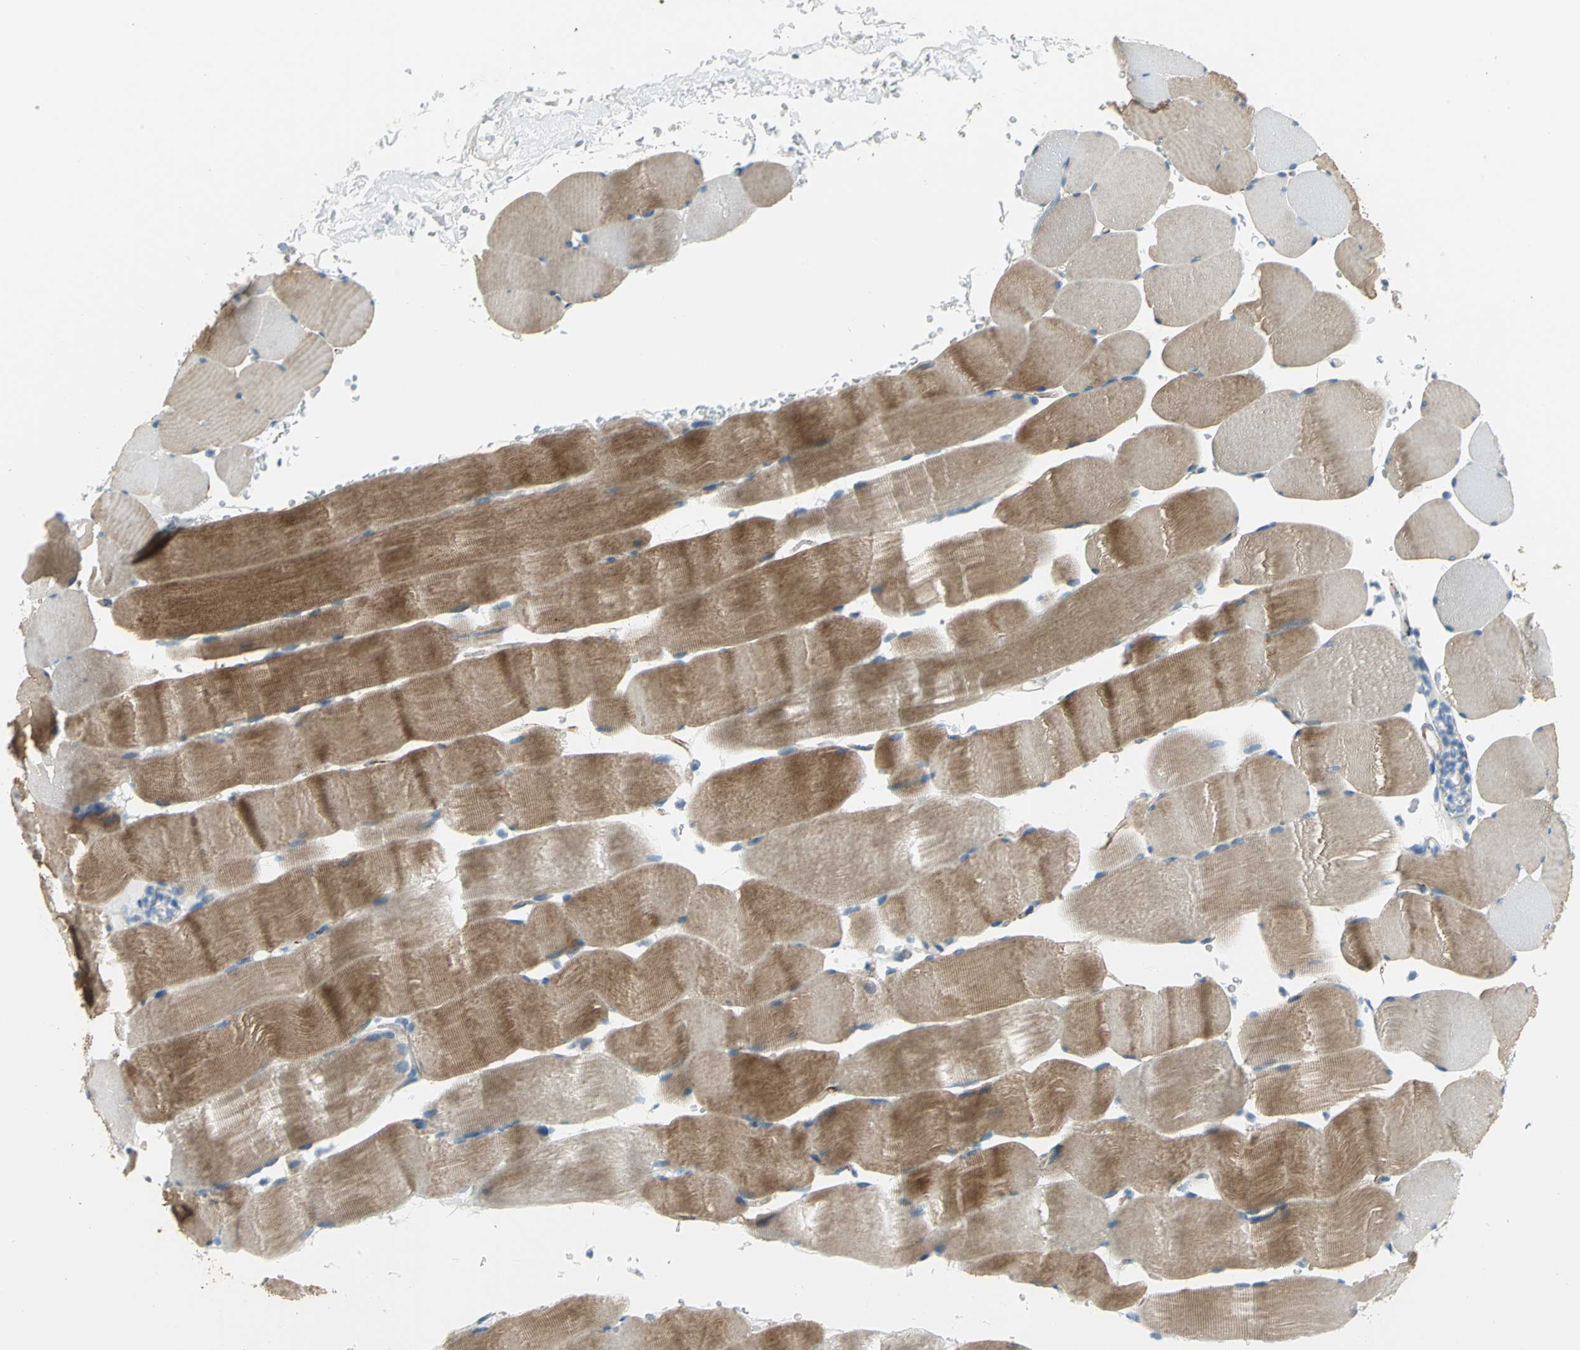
{"staining": {"intensity": "strong", "quantity": ">75%", "location": "cytoplasmic/membranous"}, "tissue": "skeletal muscle", "cell_type": "Myocytes", "image_type": "normal", "snomed": [{"axis": "morphology", "description": "Normal tissue, NOS"}, {"axis": "topography", "description": "Skeletal muscle"}], "caption": "Approximately >75% of myocytes in normal skeletal muscle reveal strong cytoplasmic/membranous protein staining as visualized by brown immunohistochemical staining.", "gene": "ALOX15", "patient": {"sex": "male", "age": 62}}